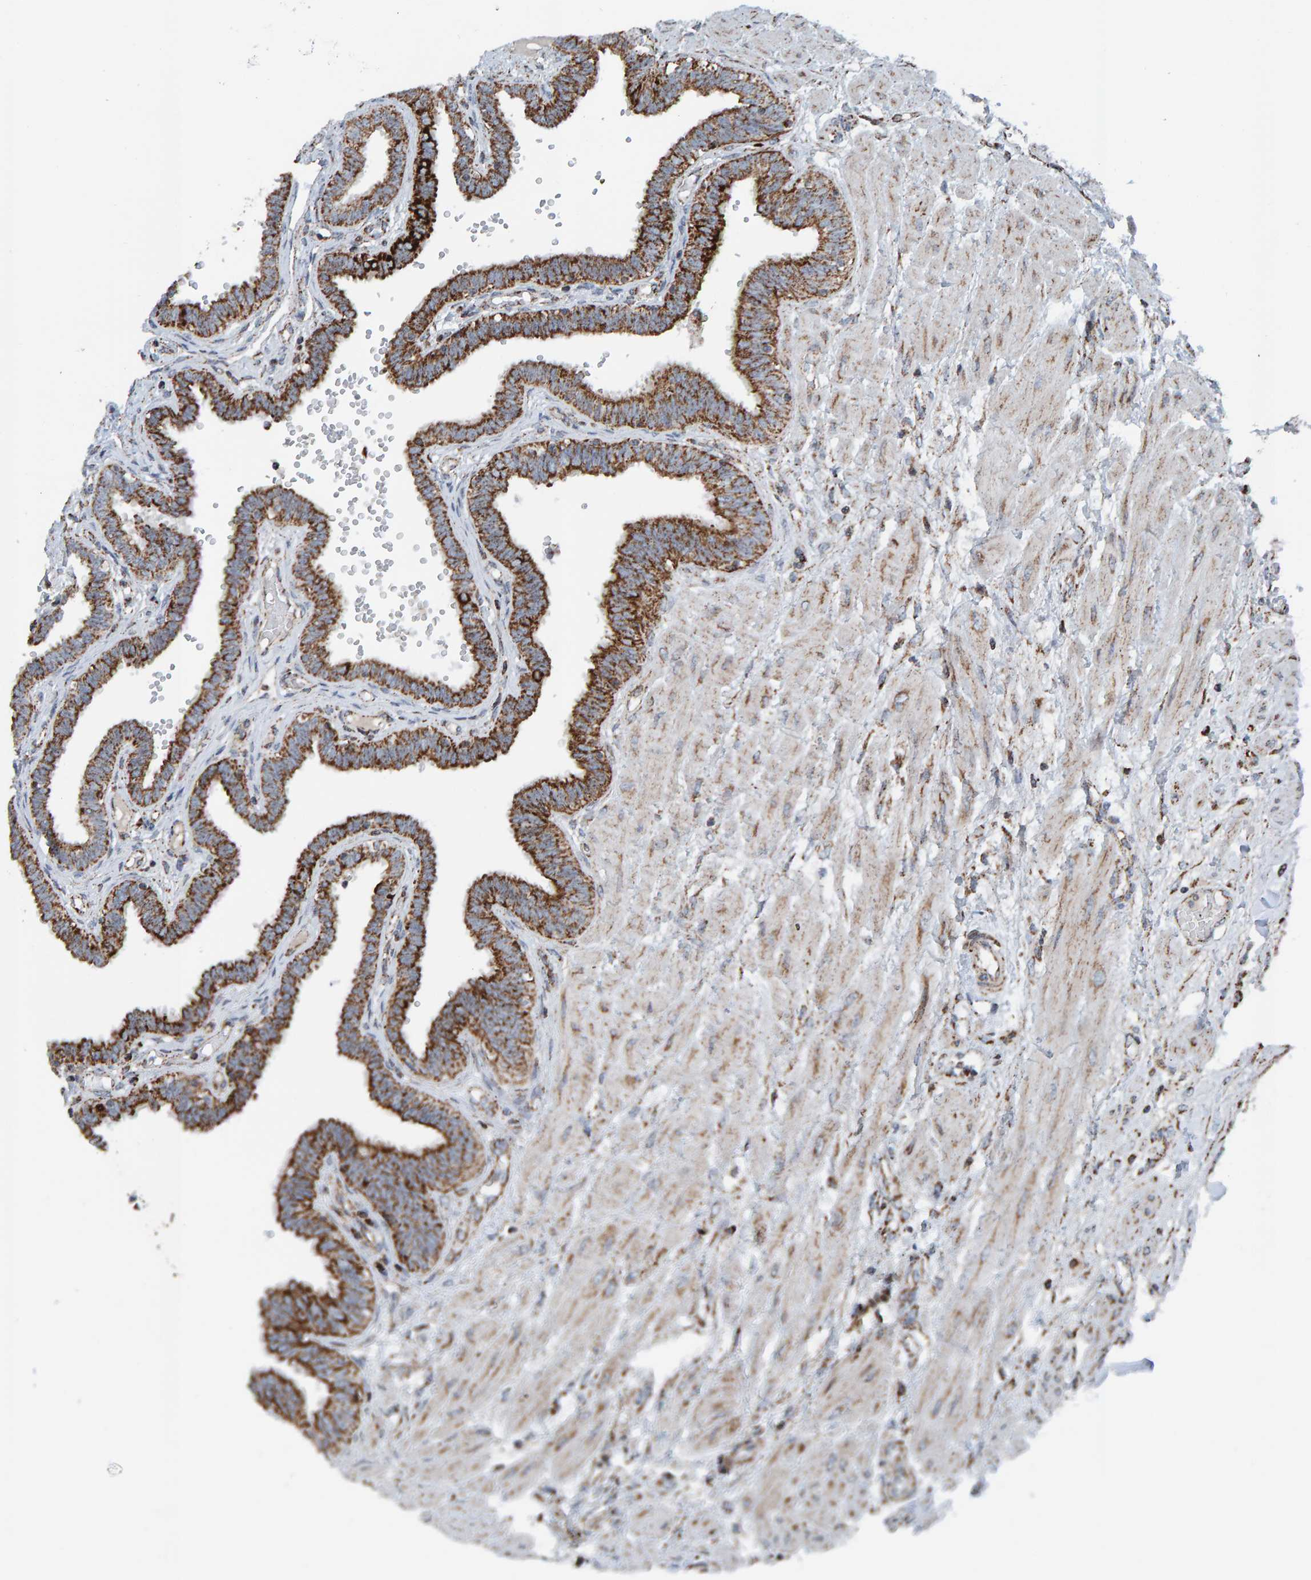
{"staining": {"intensity": "strong", "quantity": ">75%", "location": "cytoplasmic/membranous"}, "tissue": "fallopian tube", "cell_type": "Glandular cells", "image_type": "normal", "snomed": [{"axis": "morphology", "description": "Normal tissue, NOS"}, {"axis": "topography", "description": "Fallopian tube"}], "caption": "Immunohistochemistry (IHC) image of normal fallopian tube: fallopian tube stained using immunohistochemistry (IHC) shows high levels of strong protein expression localized specifically in the cytoplasmic/membranous of glandular cells, appearing as a cytoplasmic/membranous brown color.", "gene": "ZNF48", "patient": {"sex": "female", "age": 32}}